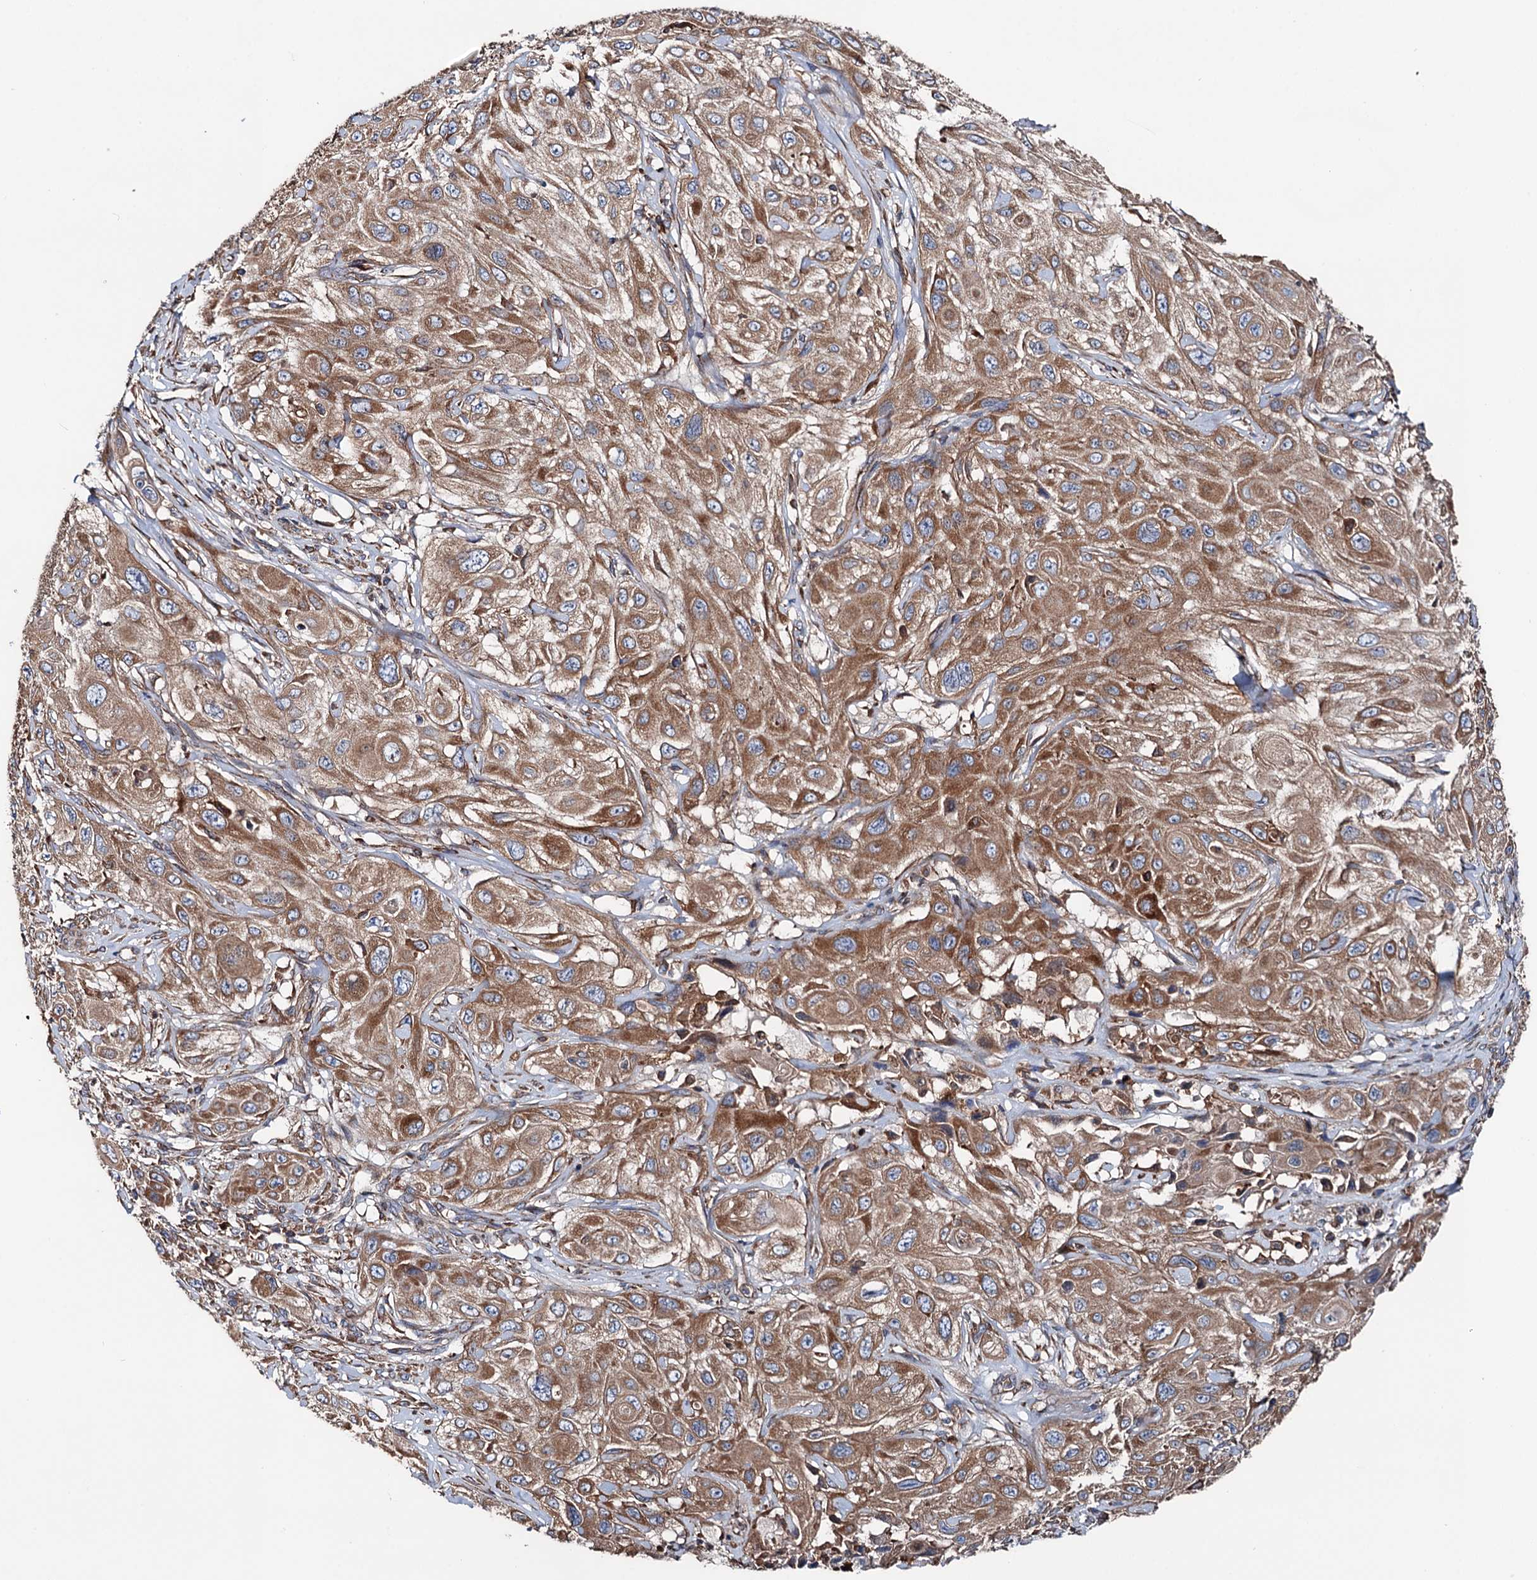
{"staining": {"intensity": "moderate", "quantity": ">75%", "location": "cytoplasmic/membranous"}, "tissue": "cervical cancer", "cell_type": "Tumor cells", "image_type": "cancer", "snomed": [{"axis": "morphology", "description": "Squamous cell carcinoma, NOS"}, {"axis": "topography", "description": "Cervix"}], "caption": "Approximately >75% of tumor cells in cervical cancer show moderate cytoplasmic/membranous protein positivity as visualized by brown immunohistochemical staining.", "gene": "ERP29", "patient": {"sex": "female", "age": 42}}